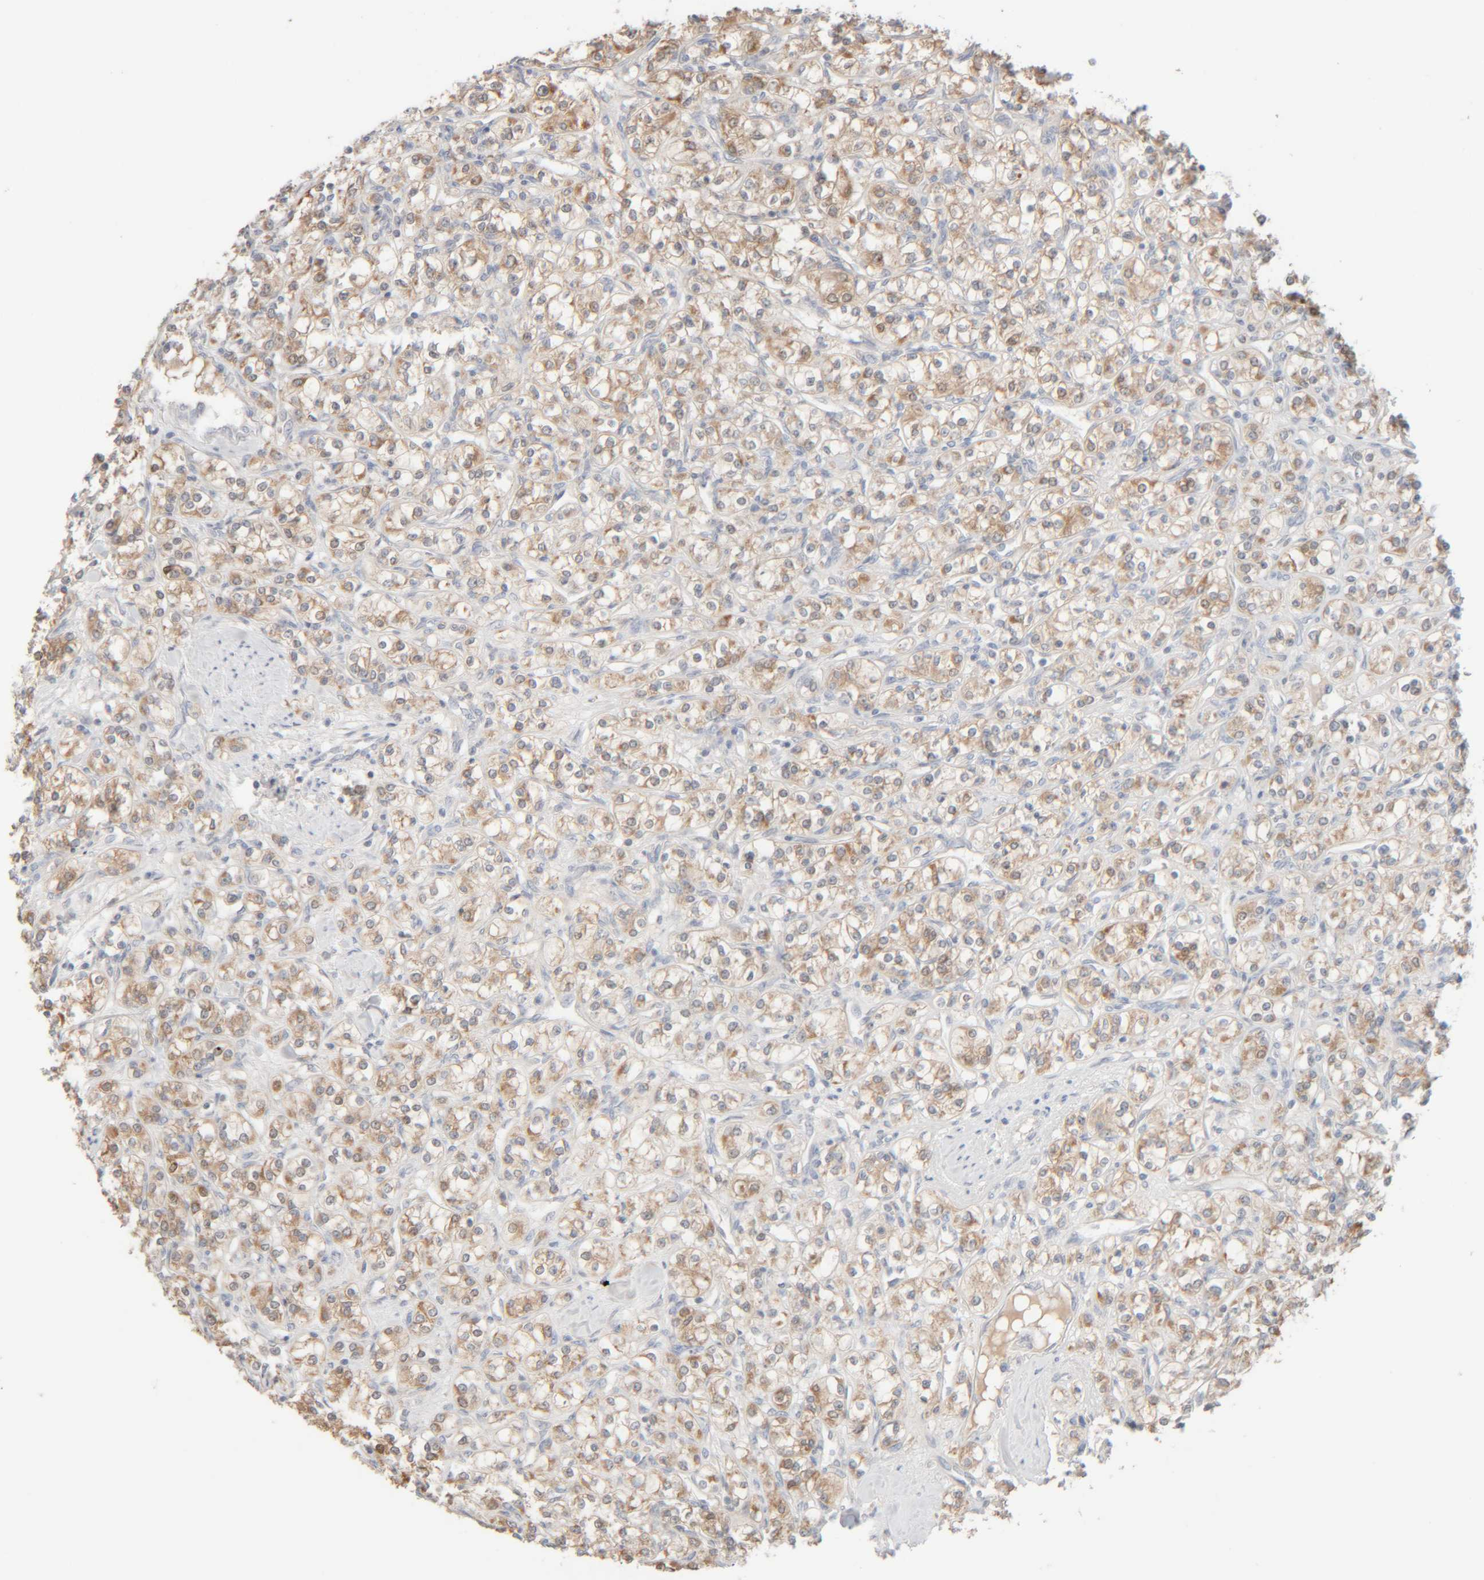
{"staining": {"intensity": "moderate", "quantity": ">75%", "location": "cytoplasmic/membranous"}, "tissue": "renal cancer", "cell_type": "Tumor cells", "image_type": "cancer", "snomed": [{"axis": "morphology", "description": "Adenocarcinoma, NOS"}, {"axis": "topography", "description": "Kidney"}], "caption": "Immunohistochemistry (DAB) staining of human renal cancer demonstrates moderate cytoplasmic/membranous protein staining in approximately >75% of tumor cells.", "gene": "RIDA", "patient": {"sex": "male", "age": 77}}